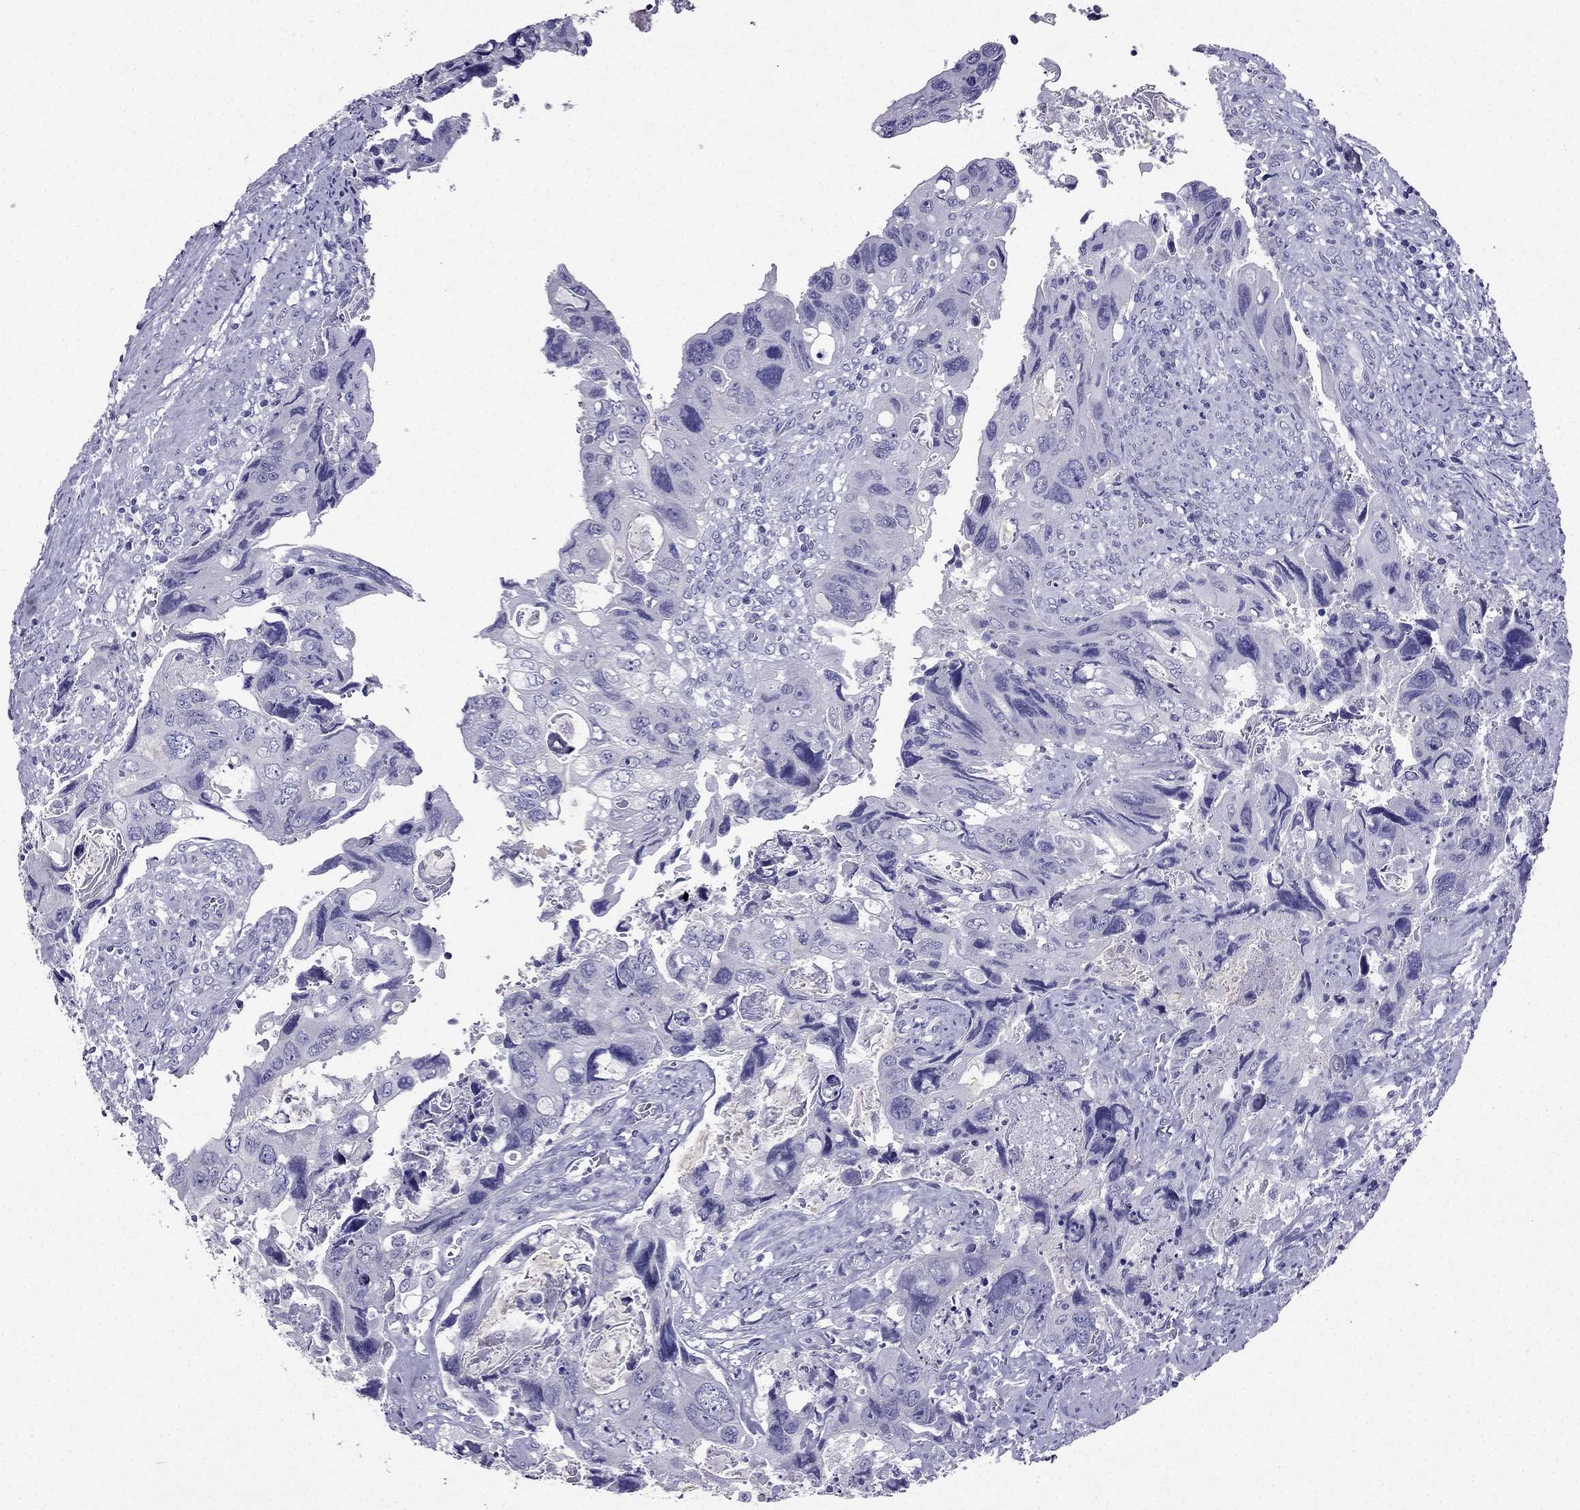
{"staining": {"intensity": "negative", "quantity": "none", "location": "none"}, "tissue": "colorectal cancer", "cell_type": "Tumor cells", "image_type": "cancer", "snomed": [{"axis": "morphology", "description": "Adenocarcinoma, NOS"}, {"axis": "topography", "description": "Rectum"}], "caption": "High power microscopy photomicrograph of an immunohistochemistry photomicrograph of adenocarcinoma (colorectal), revealing no significant positivity in tumor cells.", "gene": "ZNF541", "patient": {"sex": "male", "age": 62}}